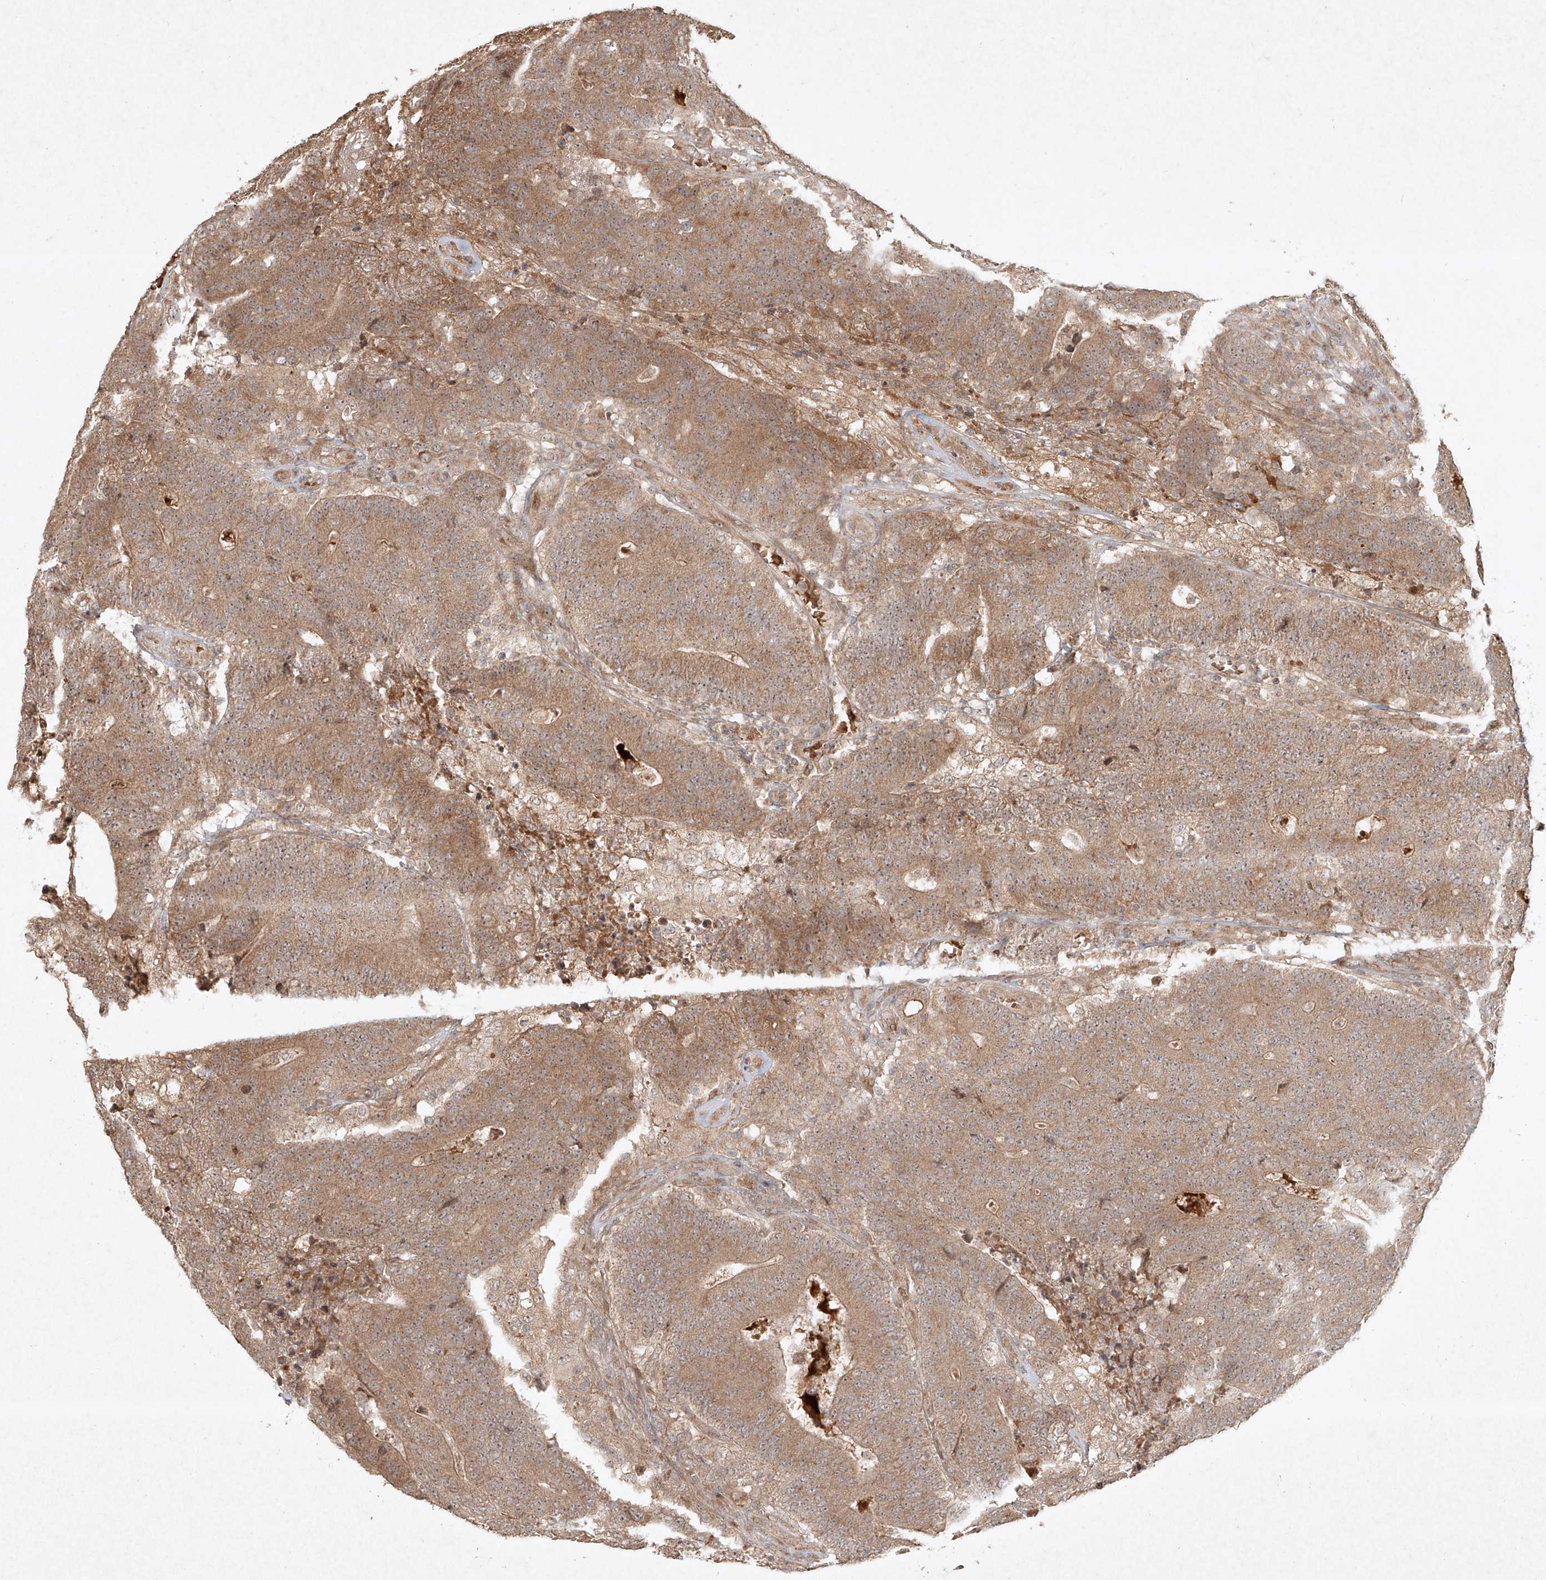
{"staining": {"intensity": "moderate", "quantity": ">75%", "location": "cytoplasmic/membranous"}, "tissue": "colorectal cancer", "cell_type": "Tumor cells", "image_type": "cancer", "snomed": [{"axis": "morphology", "description": "Normal tissue, NOS"}, {"axis": "morphology", "description": "Adenocarcinoma, NOS"}, {"axis": "topography", "description": "Colon"}], "caption": "Brown immunohistochemical staining in human colorectal cancer exhibits moderate cytoplasmic/membranous expression in approximately >75% of tumor cells. Nuclei are stained in blue.", "gene": "CYYR1", "patient": {"sex": "female", "age": 75}}